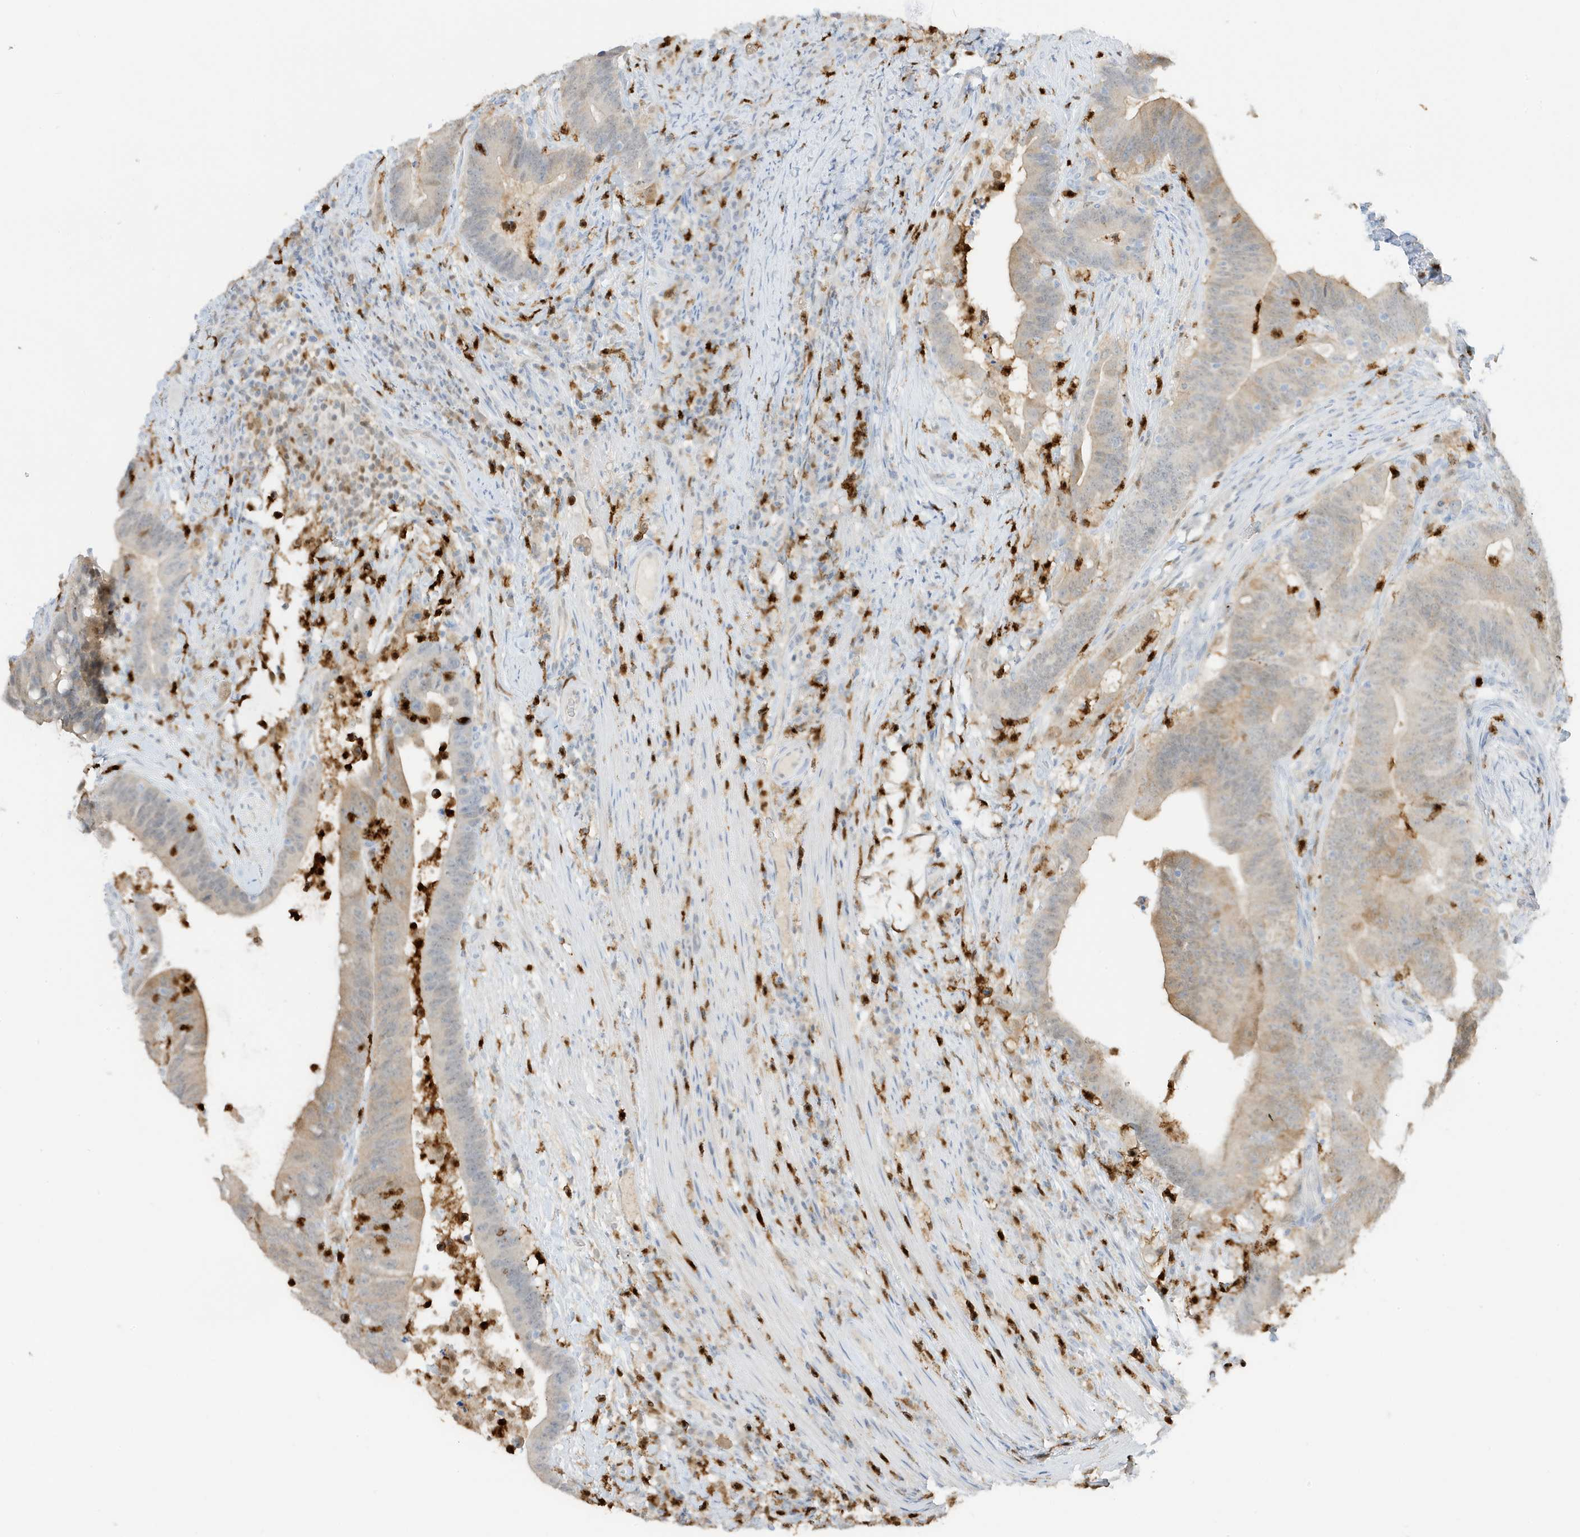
{"staining": {"intensity": "weak", "quantity": "25%-75%", "location": "cytoplasmic/membranous"}, "tissue": "colorectal cancer", "cell_type": "Tumor cells", "image_type": "cancer", "snomed": [{"axis": "morphology", "description": "Adenocarcinoma, NOS"}, {"axis": "topography", "description": "Colon"}], "caption": "Human adenocarcinoma (colorectal) stained for a protein (brown) shows weak cytoplasmic/membranous positive expression in approximately 25%-75% of tumor cells.", "gene": "GCA", "patient": {"sex": "female", "age": 66}}